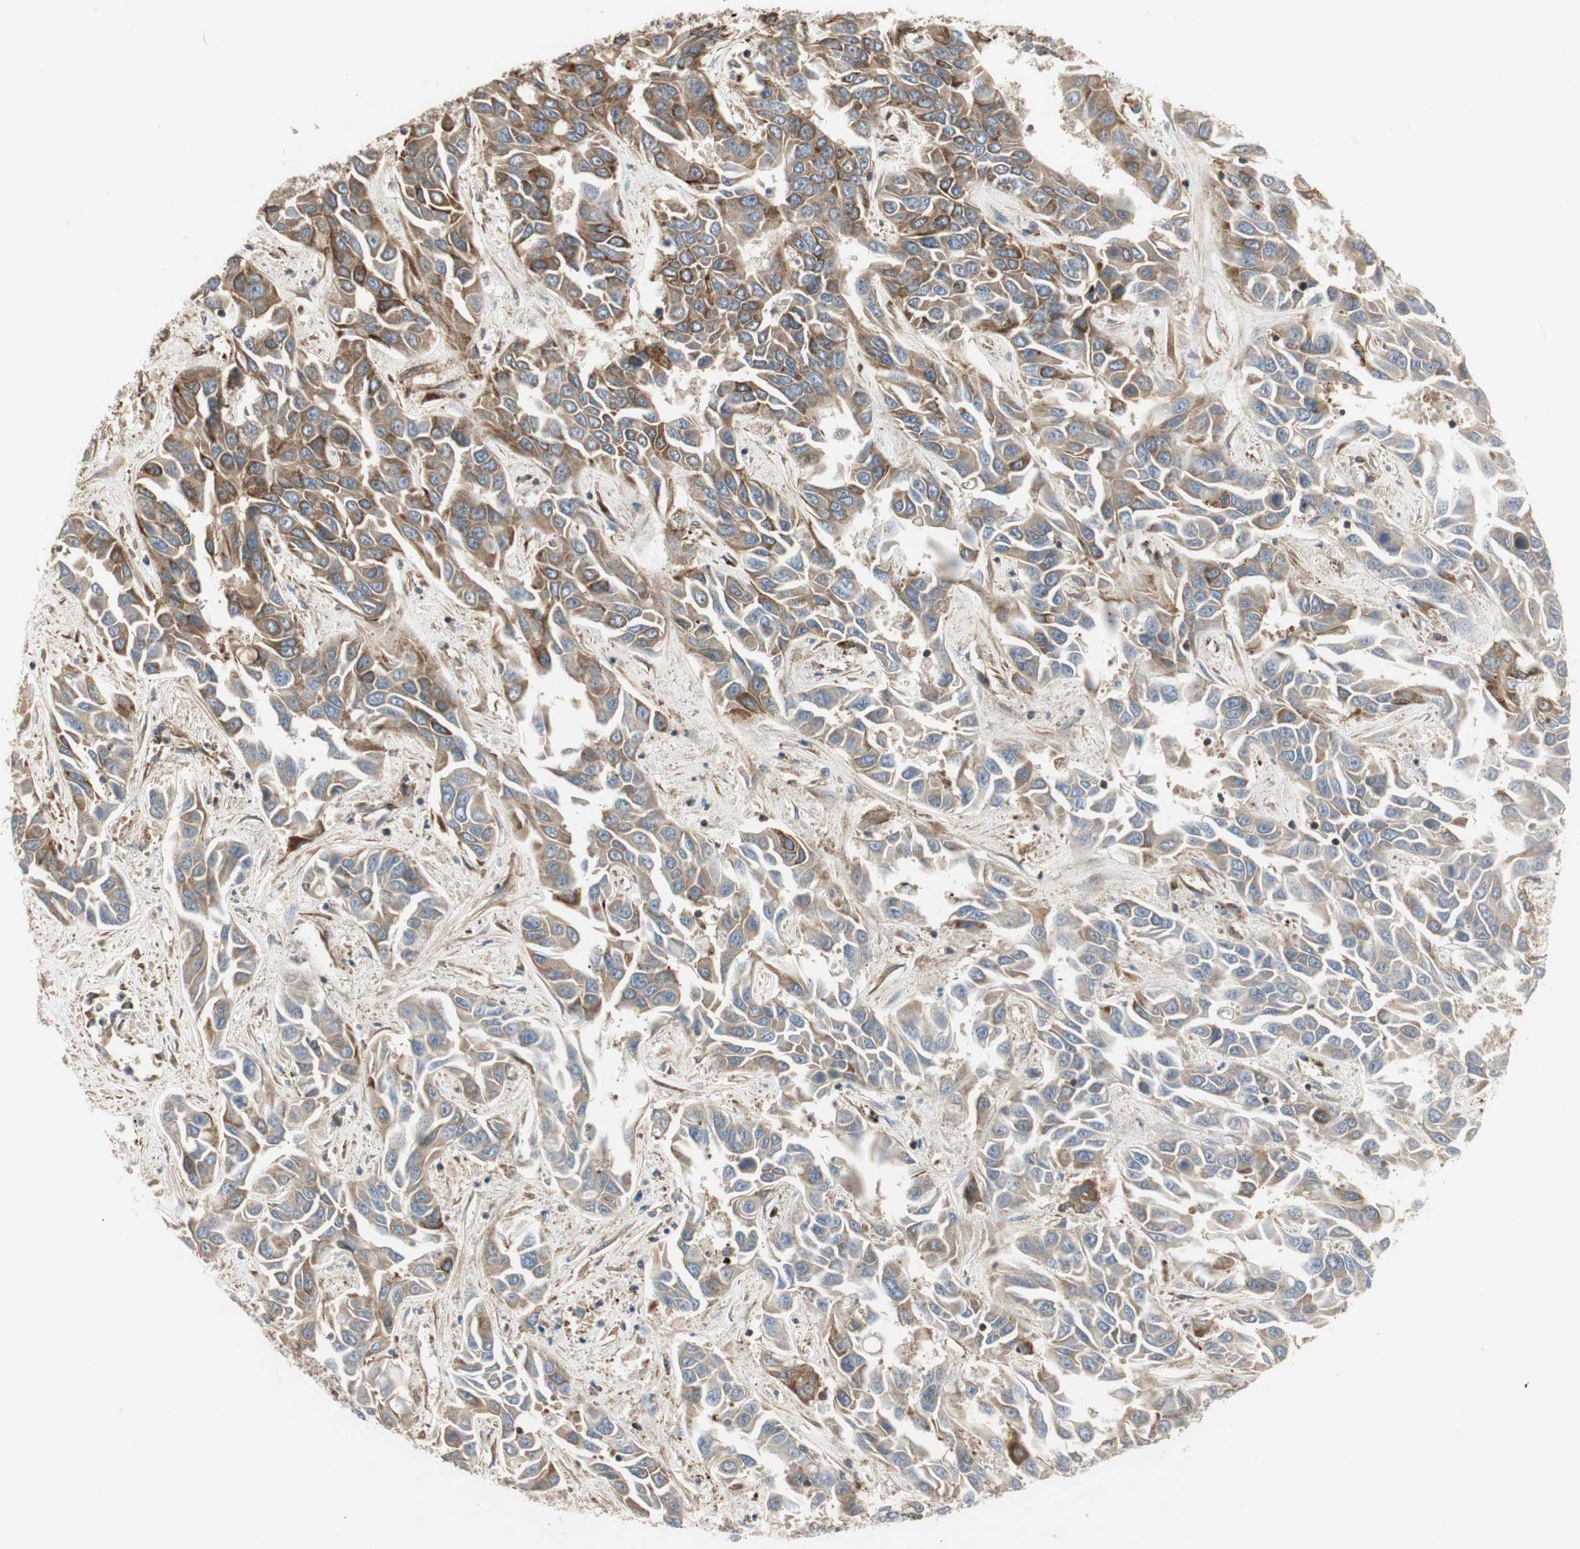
{"staining": {"intensity": "moderate", "quantity": ">75%", "location": "cytoplasmic/membranous"}, "tissue": "liver cancer", "cell_type": "Tumor cells", "image_type": "cancer", "snomed": [{"axis": "morphology", "description": "Cholangiocarcinoma"}, {"axis": "topography", "description": "Liver"}], "caption": "Liver cholangiocarcinoma stained with a protein marker demonstrates moderate staining in tumor cells.", "gene": "H6PD", "patient": {"sex": "female", "age": 52}}